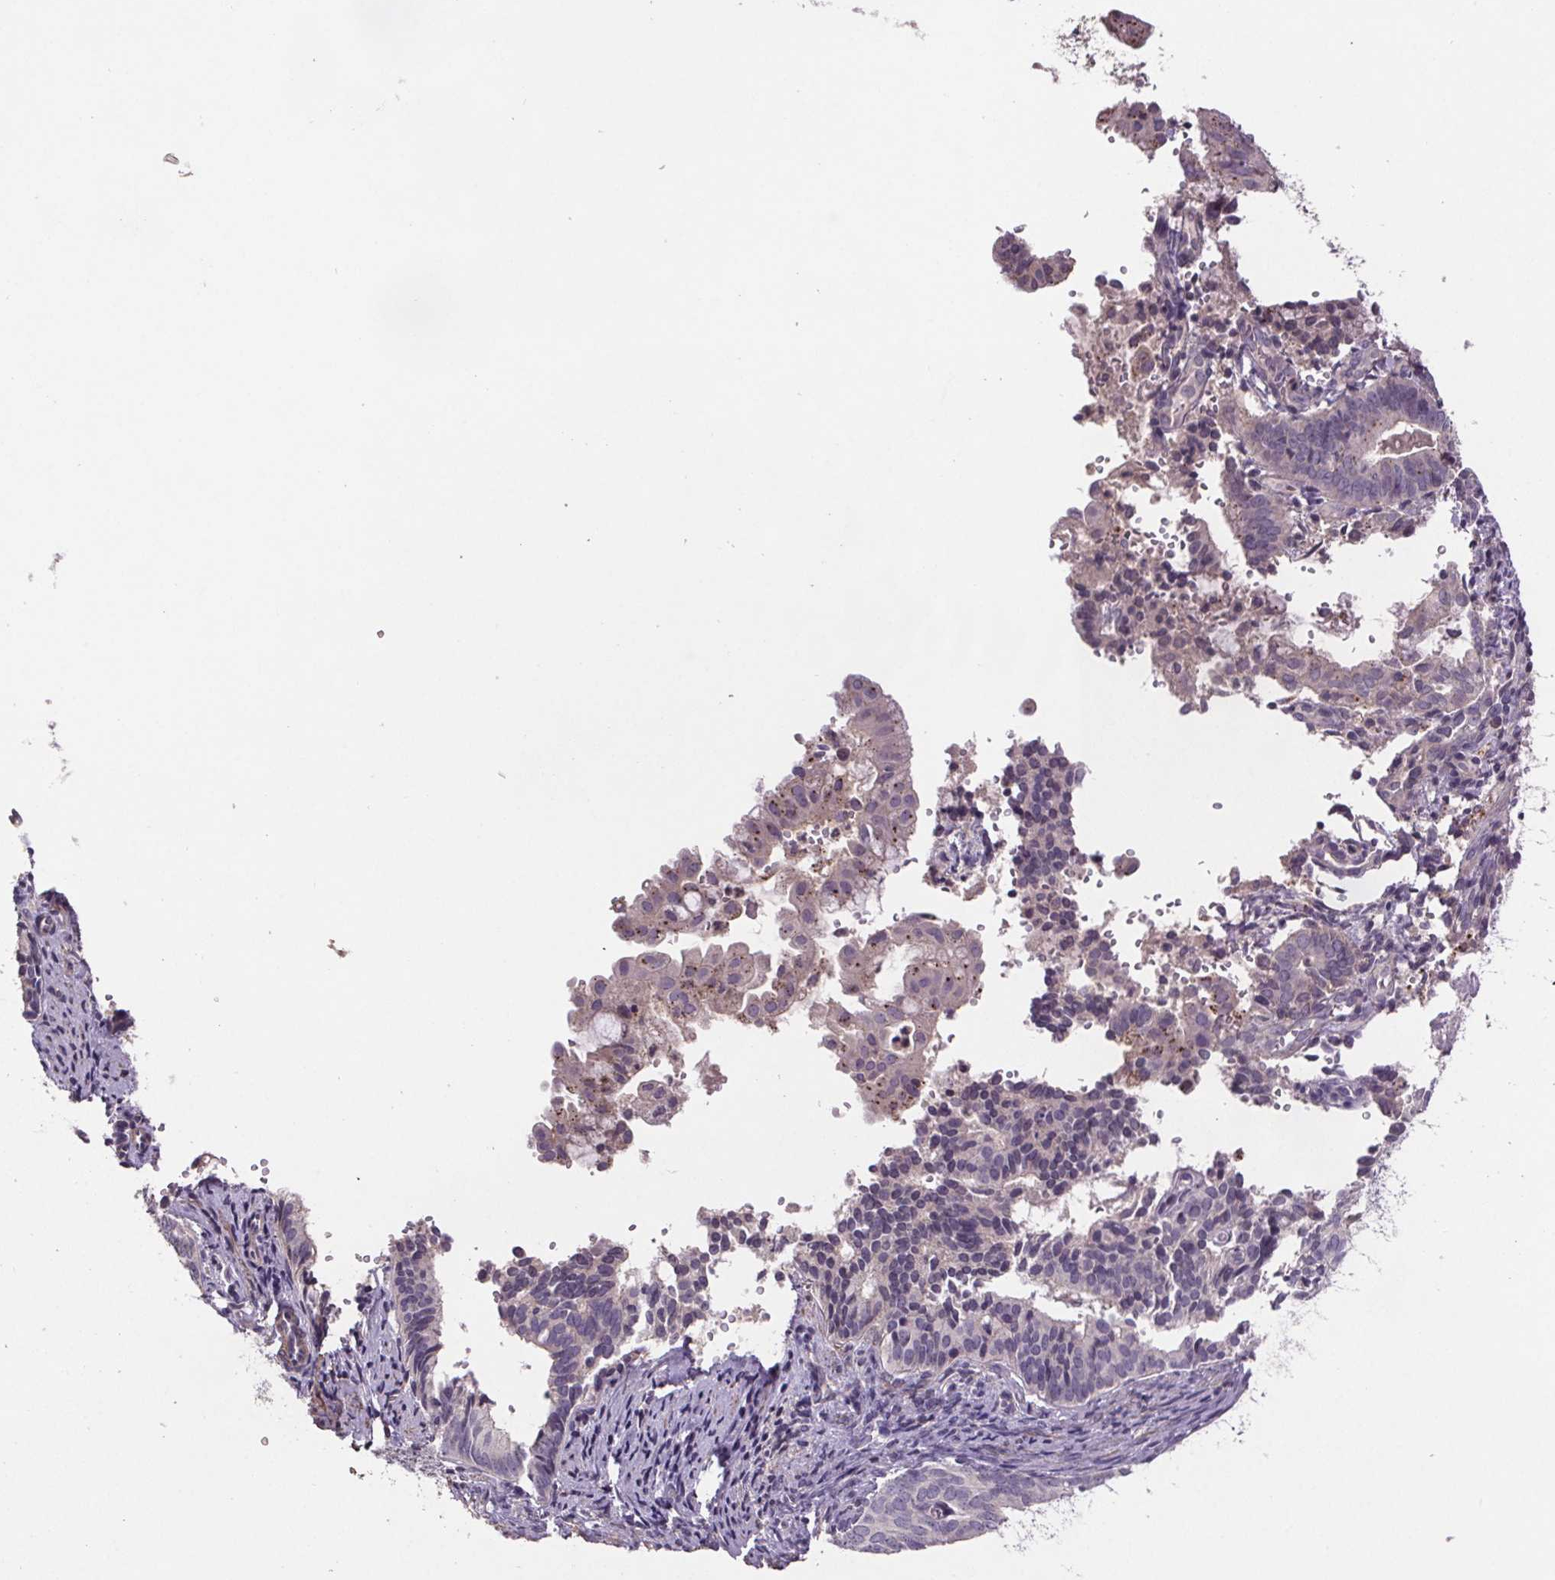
{"staining": {"intensity": "weak", "quantity": "25%-75%", "location": "cytoplasmic/membranous"}, "tissue": "endometrial cancer", "cell_type": "Tumor cells", "image_type": "cancer", "snomed": [{"axis": "morphology", "description": "Adenocarcinoma, NOS"}, {"axis": "topography", "description": "Endometrium"}], "caption": "This histopathology image shows adenocarcinoma (endometrial) stained with IHC to label a protein in brown. The cytoplasmic/membranous of tumor cells show weak positivity for the protein. Nuclei are counter-stained blue.", "gene": "CLN3", "patient": {"sex": "female", "age": 75}}